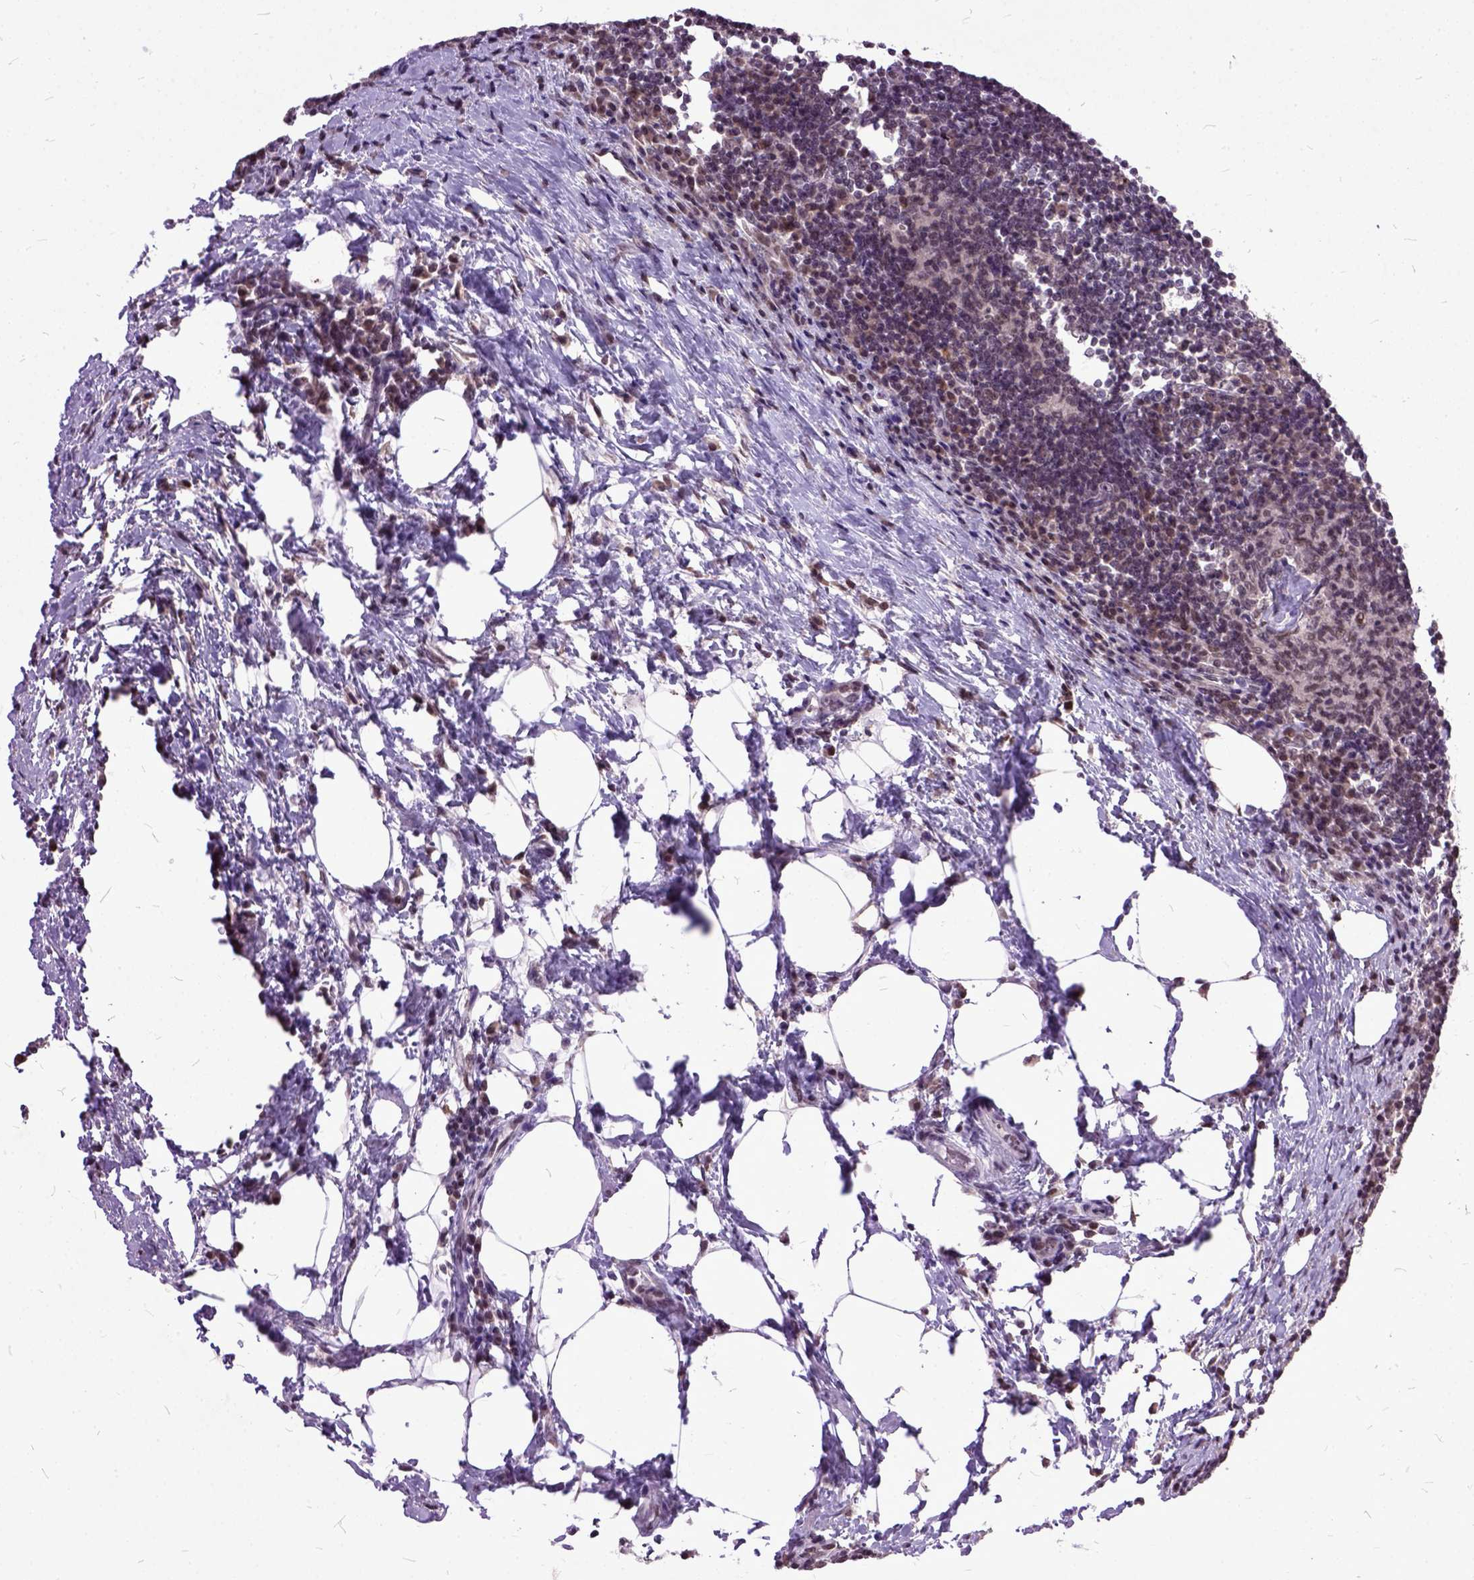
{"staining": {"intensity": "moderate", "quantity": "25%-75%", "location": "nuclear"}, "tissue": "lymph node", "cell_type": "Germinal center cells", "image_type": "normal", "snomed": [{"axis": "morphology", "description": "Normal tissue, NOS"}, {"axis": "topography", "description": "Lymph node"}], "caption": "DAB immunohistochemical staining of normal human lymph node displays moderate nuclear protein positivity in approximately 25%-75% of germinal center cells.", "gene": "ORC5", "patient": {"sex": "male", "age": 67}}